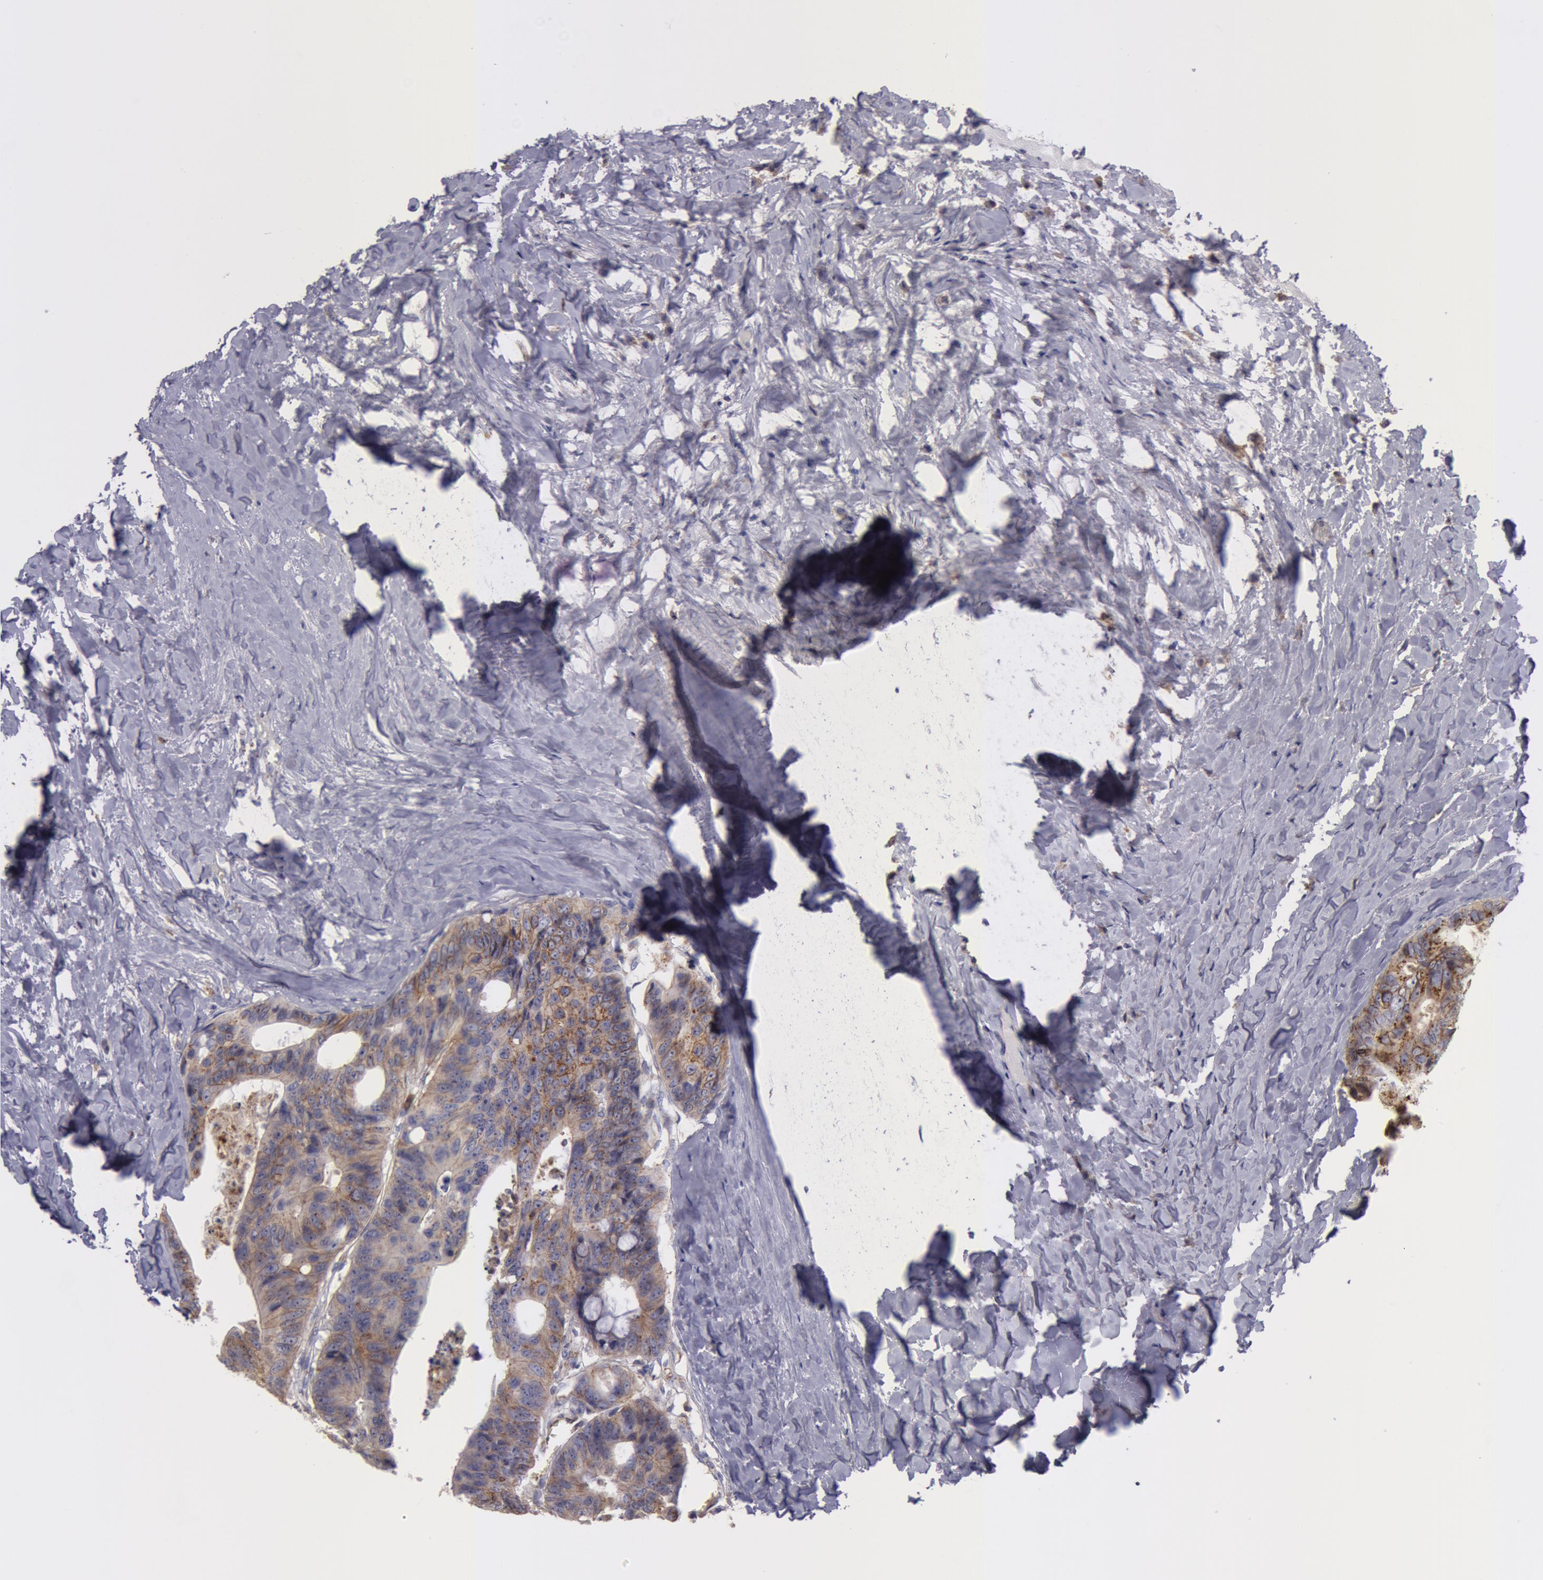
{"staining": {"intensity": "weak", "quantity": ">75%", "location": "cytoplasmic/membranous"}, "tissue": "colorectal cancer", "cell_type": "Tumor cells", "image_type": "cancer", "snomed": [{"axis": "morphology", "description": "Adenocarcinoma, NOS"}, {"axis": "topography", "description": "Colon"}], "caption": "IHC of human colorectal cancer reveals low levels of weak cytoplasmic/membranous staining in approximately >75% of tumor cells. Using DAB (brown) and hematoxylin (blue) stains, captured at high magnification using brightfield microscopy.", "gene": "FLOT2", "patient": {"sex": "female", "age": 55}}